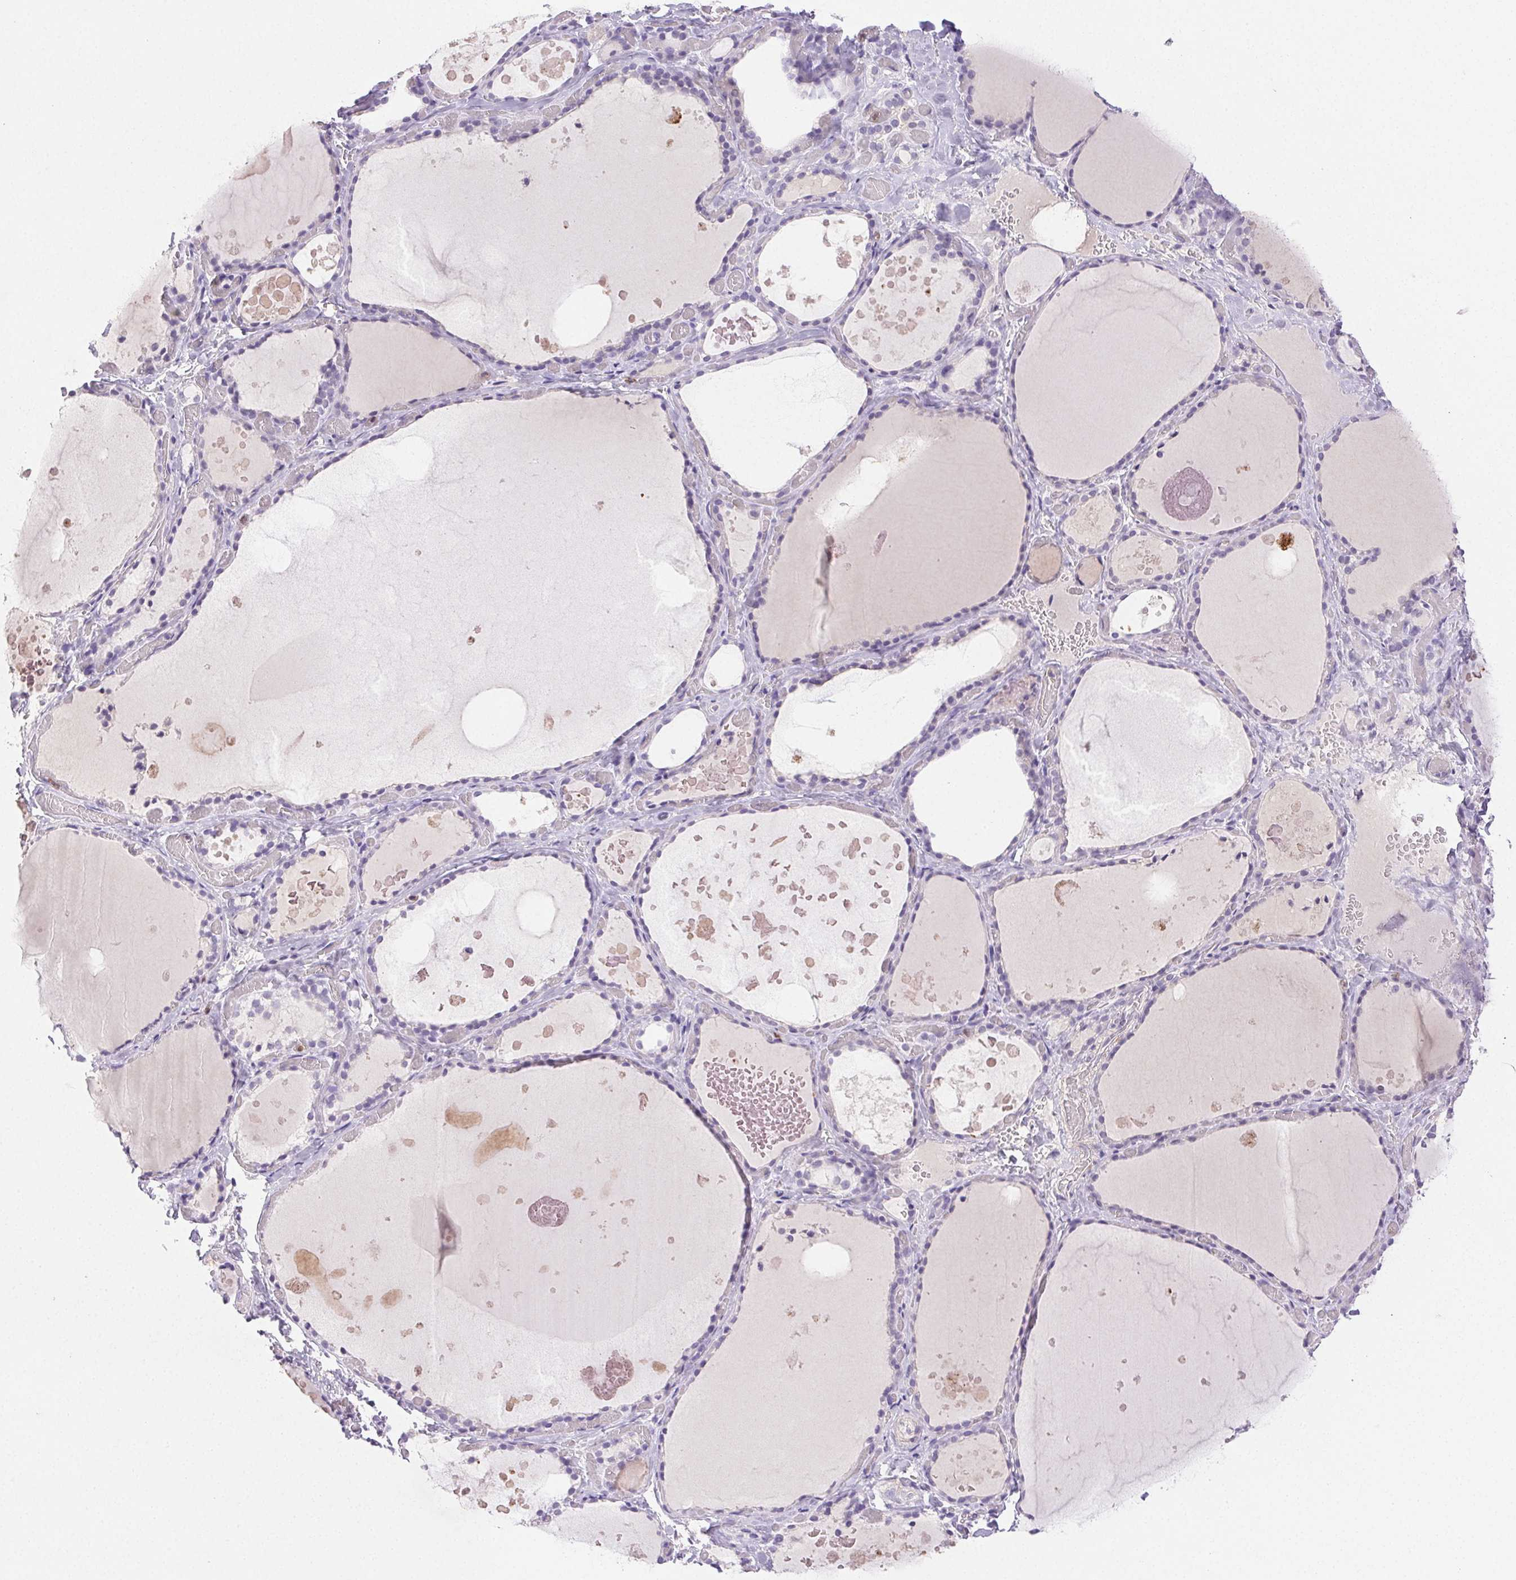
{"staining": {"intensity": "negative", "quantity": "none", "location": "none"}, "tissue": "thyroid gland", "cell_type": "Glandular cells", "image_type": "normal", "snomed": [{"axis": "morphology", "description": "Normal tissue, NOS"}, {"axis": "topography", "description": "Thyroid gland"}], "caption": "IHC of unremarkable thyroid gland exhibits no expression in glandular cells.", "gene": "EMX2", "patient": {"sex": "female", "age": 56}}